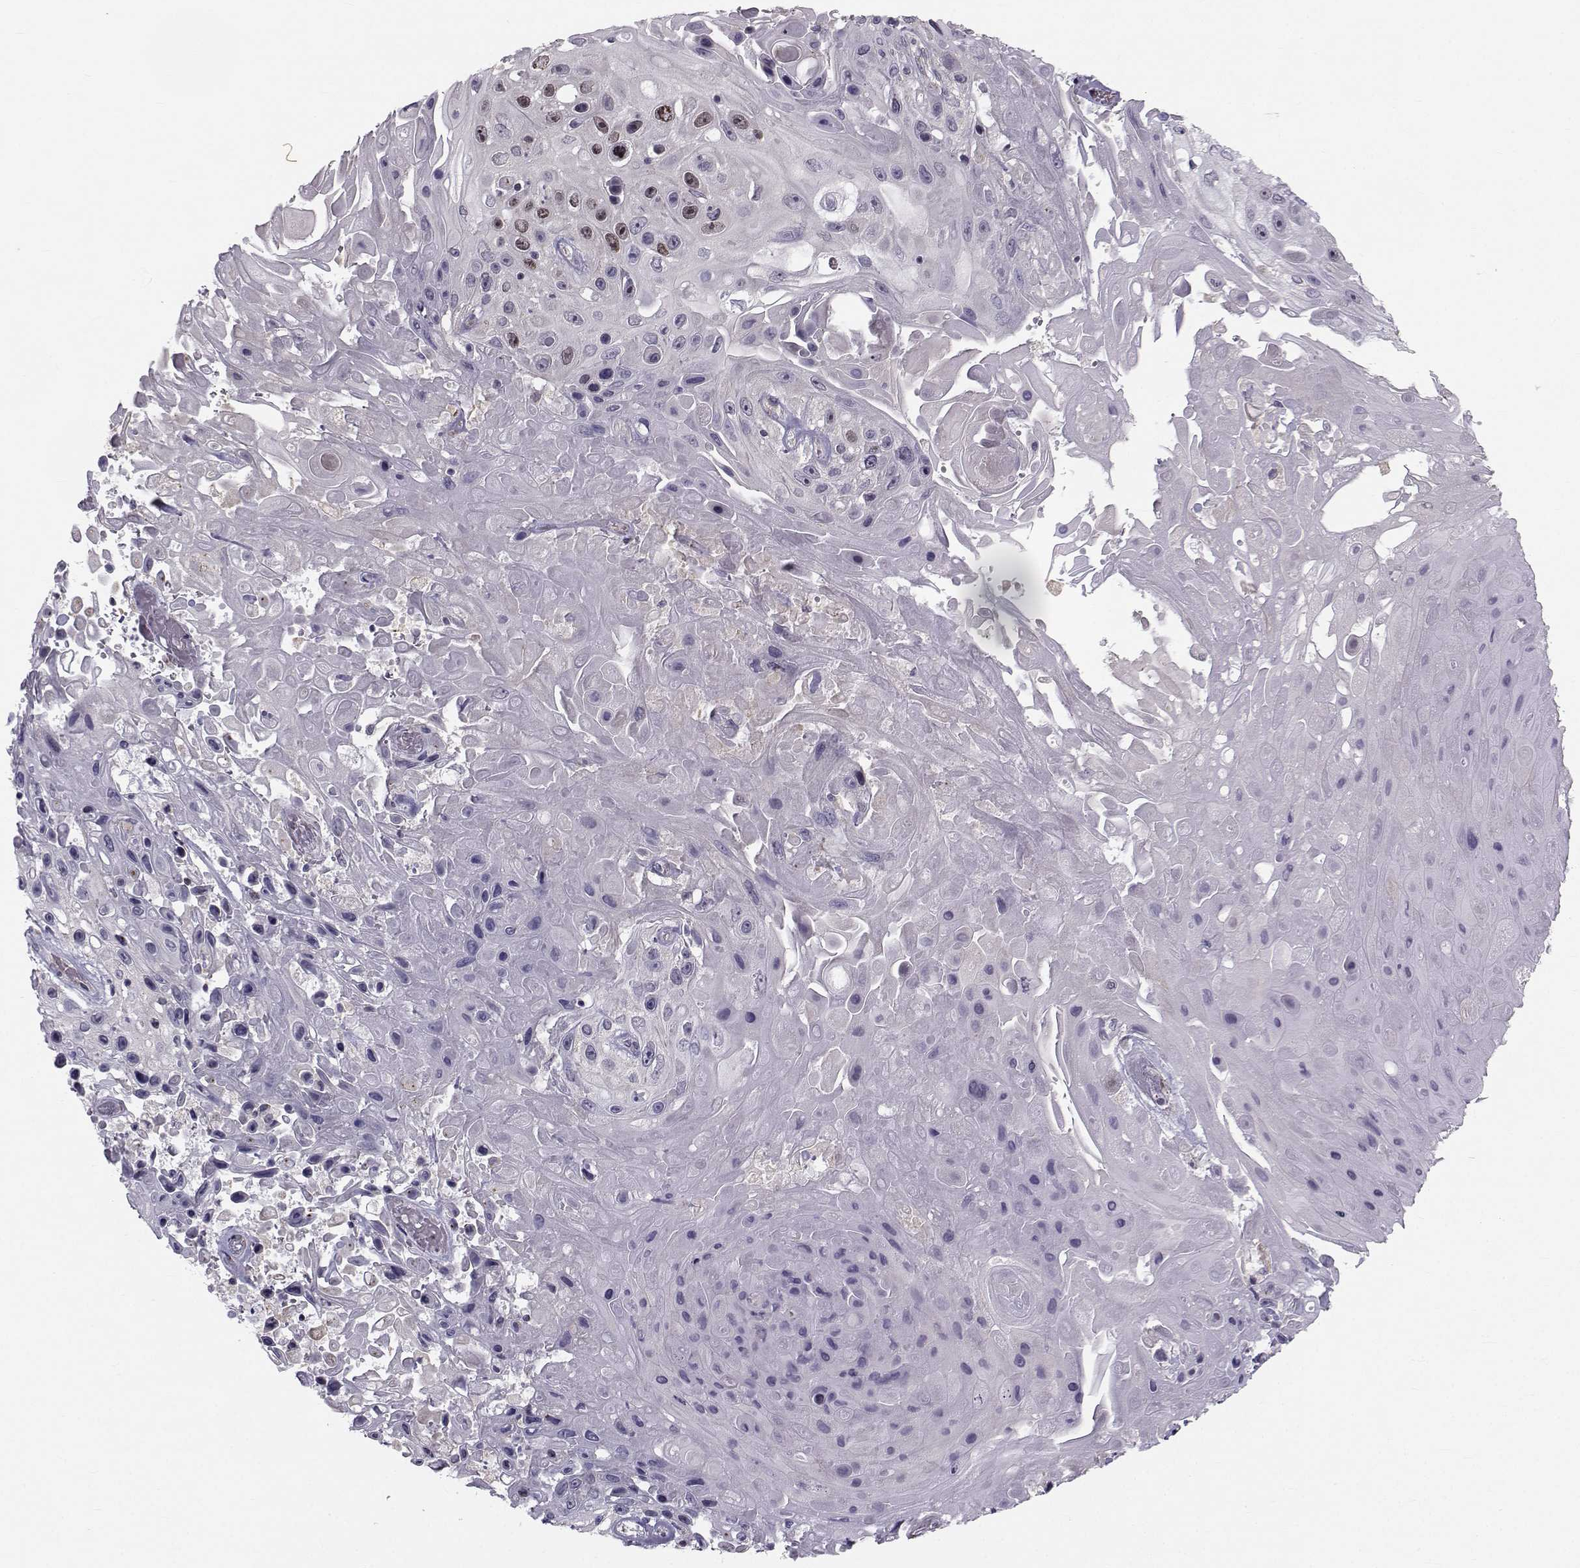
{"staining": {"intensity": "weak", "quantity": "<25%", "location": "nuclear"}, "tissue": "skin cancer", "cell_type": "Tumor cells", "image_type": "cancer", "snomed": [{"axis": "morphology", "description": "Squamous cell carcinoma, NOS"}, {"axis": "topography", "description": "Skin"}], "caption": "Tumor cells show no significant staining in squamous cell carcinoma (skin).", "gene": "LRP8", "patient": {"sex": "male", "age": 82}}